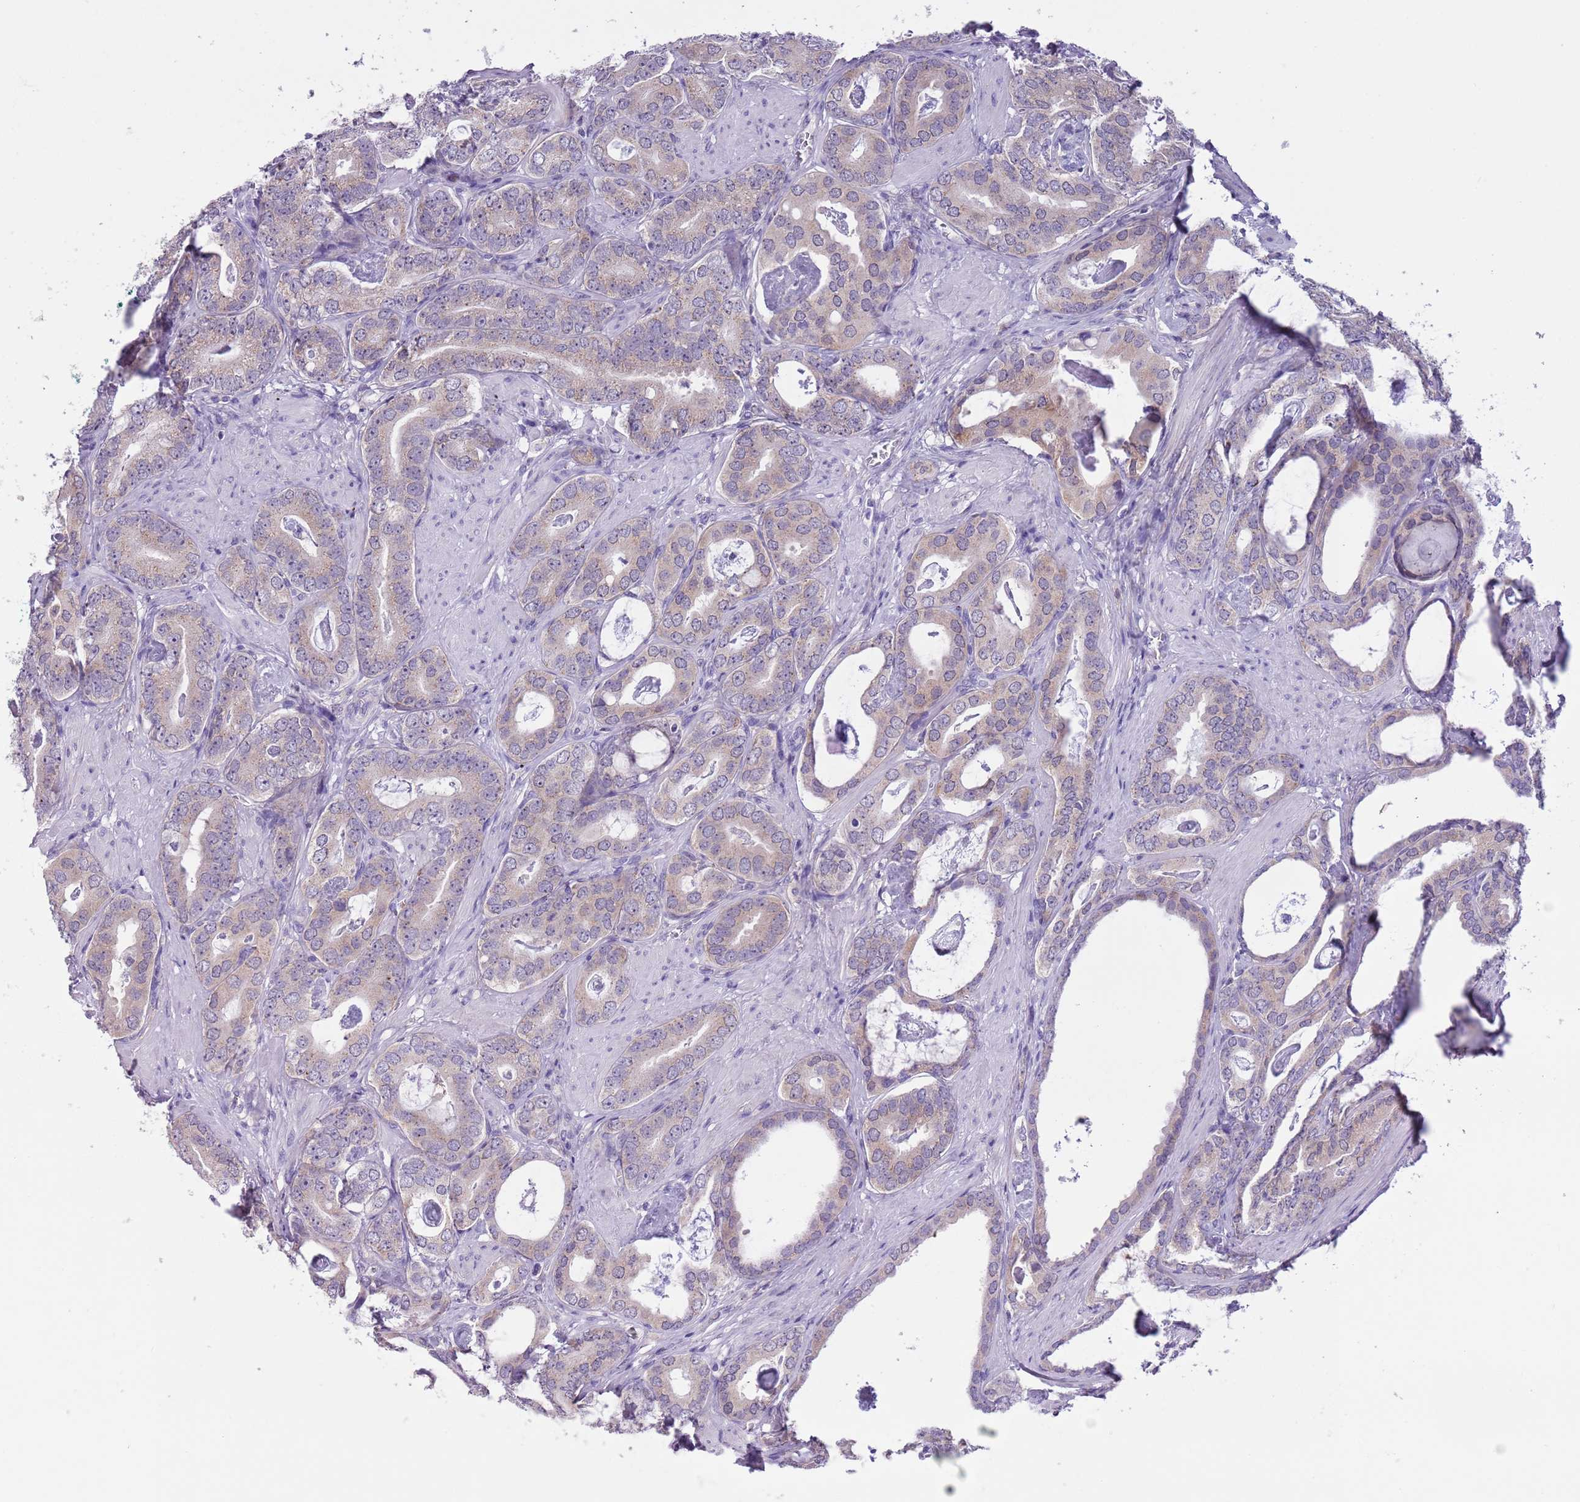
{"staining": {"intensity": "weak", "quantity": "25%-75%", "location": "cytoplasmic/membranous"}, "tissue": "prostate cancer", "cell_type": "Tumor cells", "image_type": "cancer", "snomed": [{"axis": "morphology", "description": "Adenocarcinoma, Low grade"}, {"axis": "topography", "description": "Prostate"}], "caption": "Human prostate cancer (low-grade adenocarcinoma) stained for a protein (brown) exhibits weak cytoplasmic/membranous positive positivity in approximately 25%-75% of tumor cells.", "gene": "PFKFB2", "patient": {"sex": "male", "age": 71}}